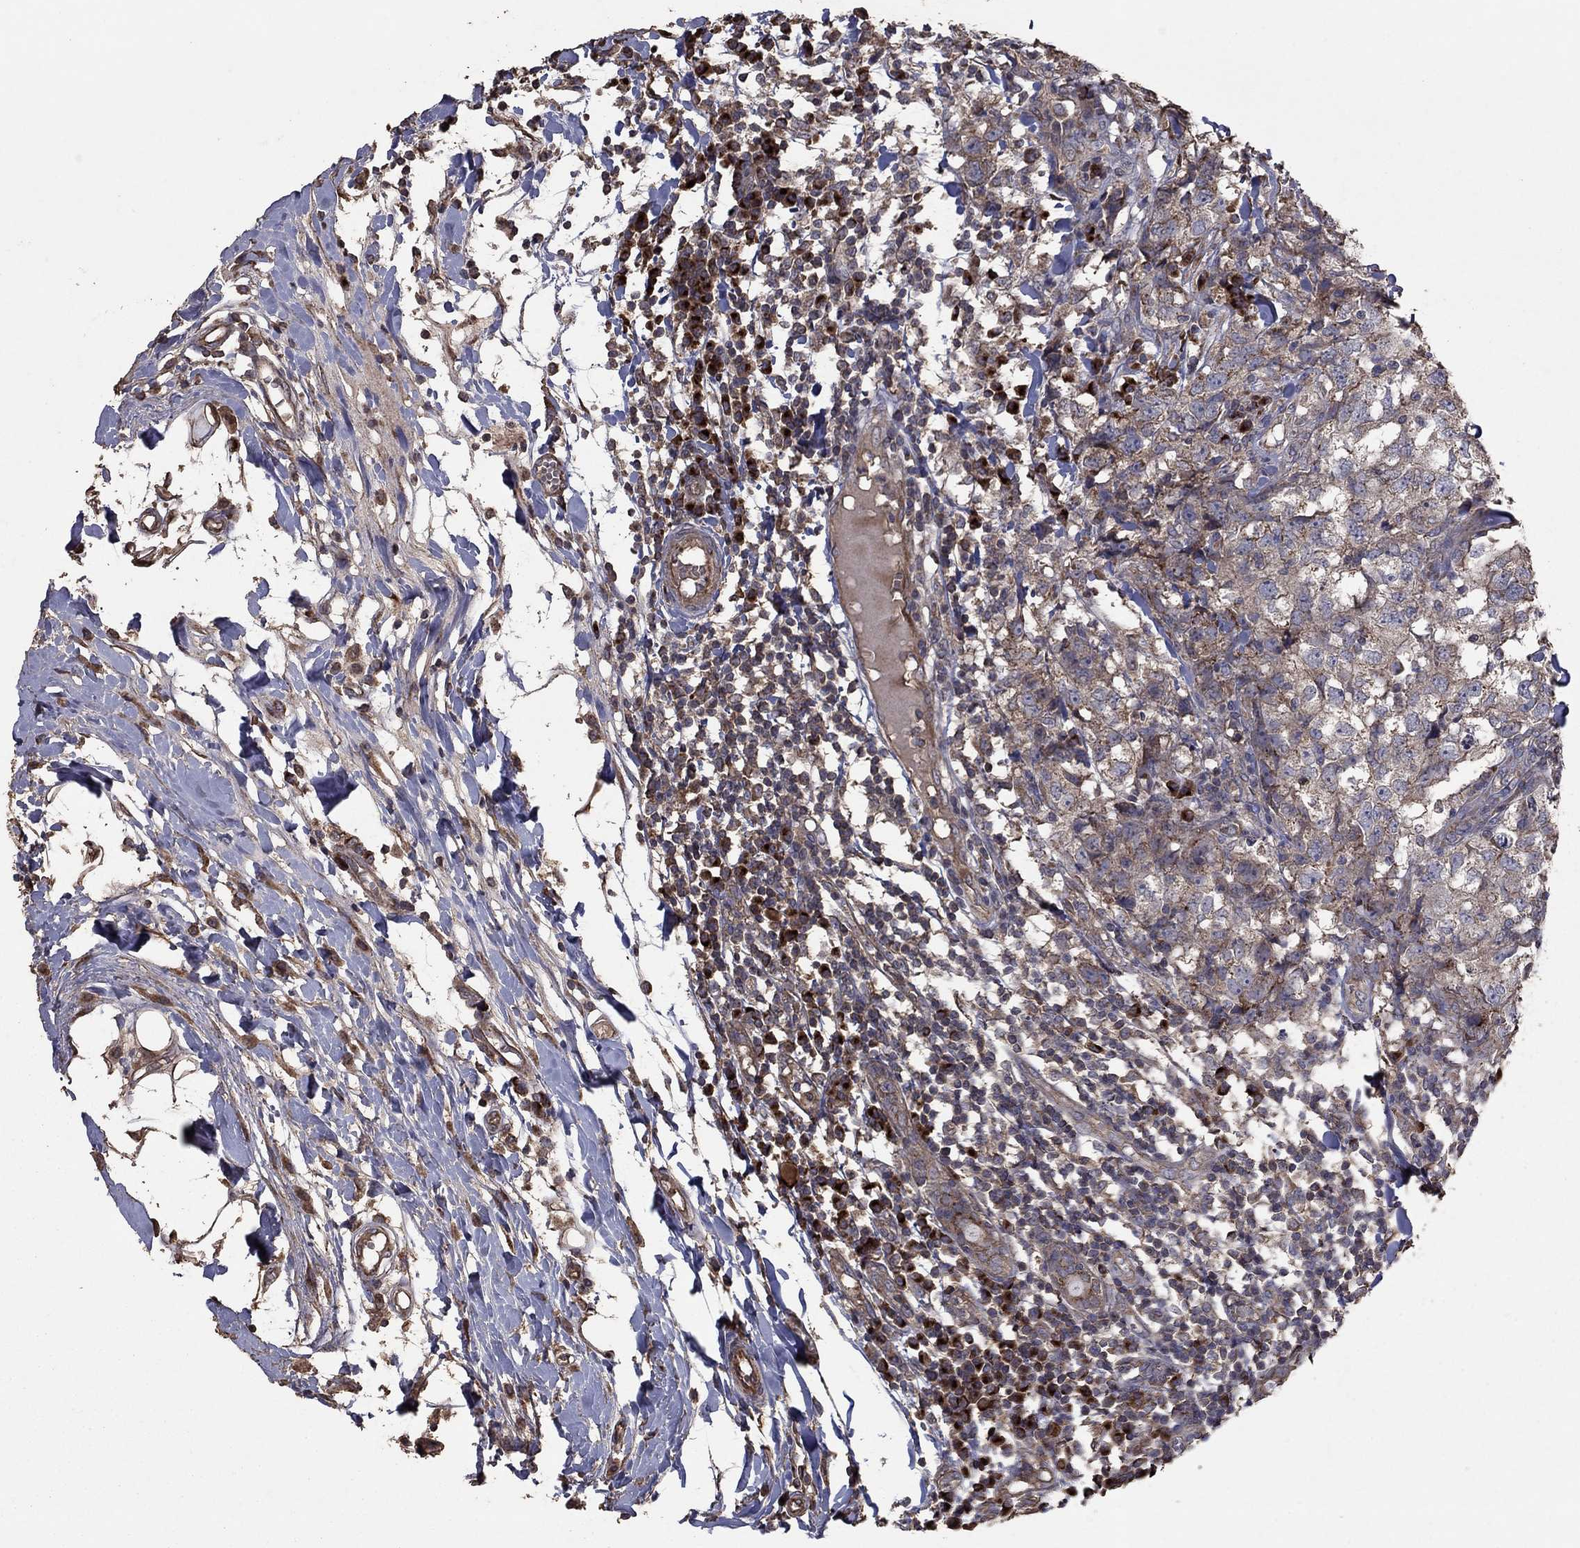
{"staining": {"intensity": "negative", "quantity": "none", "location": "none"}, "tissue": "breast cancer", "cell_type": "Tumor cells", "image_type": "cancer", "snomed": [{"axis": "morphology", "description": "Duct carcinoma"}, {"axis": "topography", "description": "Breast"}], "caption": "Immunohistochemistry image of neoplastic tissue: human breast infiltrating ductal carcinoma stained with DAB (3,3'-diaminobenzidine) demonstrates no significant protein staining in tumor cells.", "gene": "FLT4", "patient": {"sex": "female", "age": 30}}